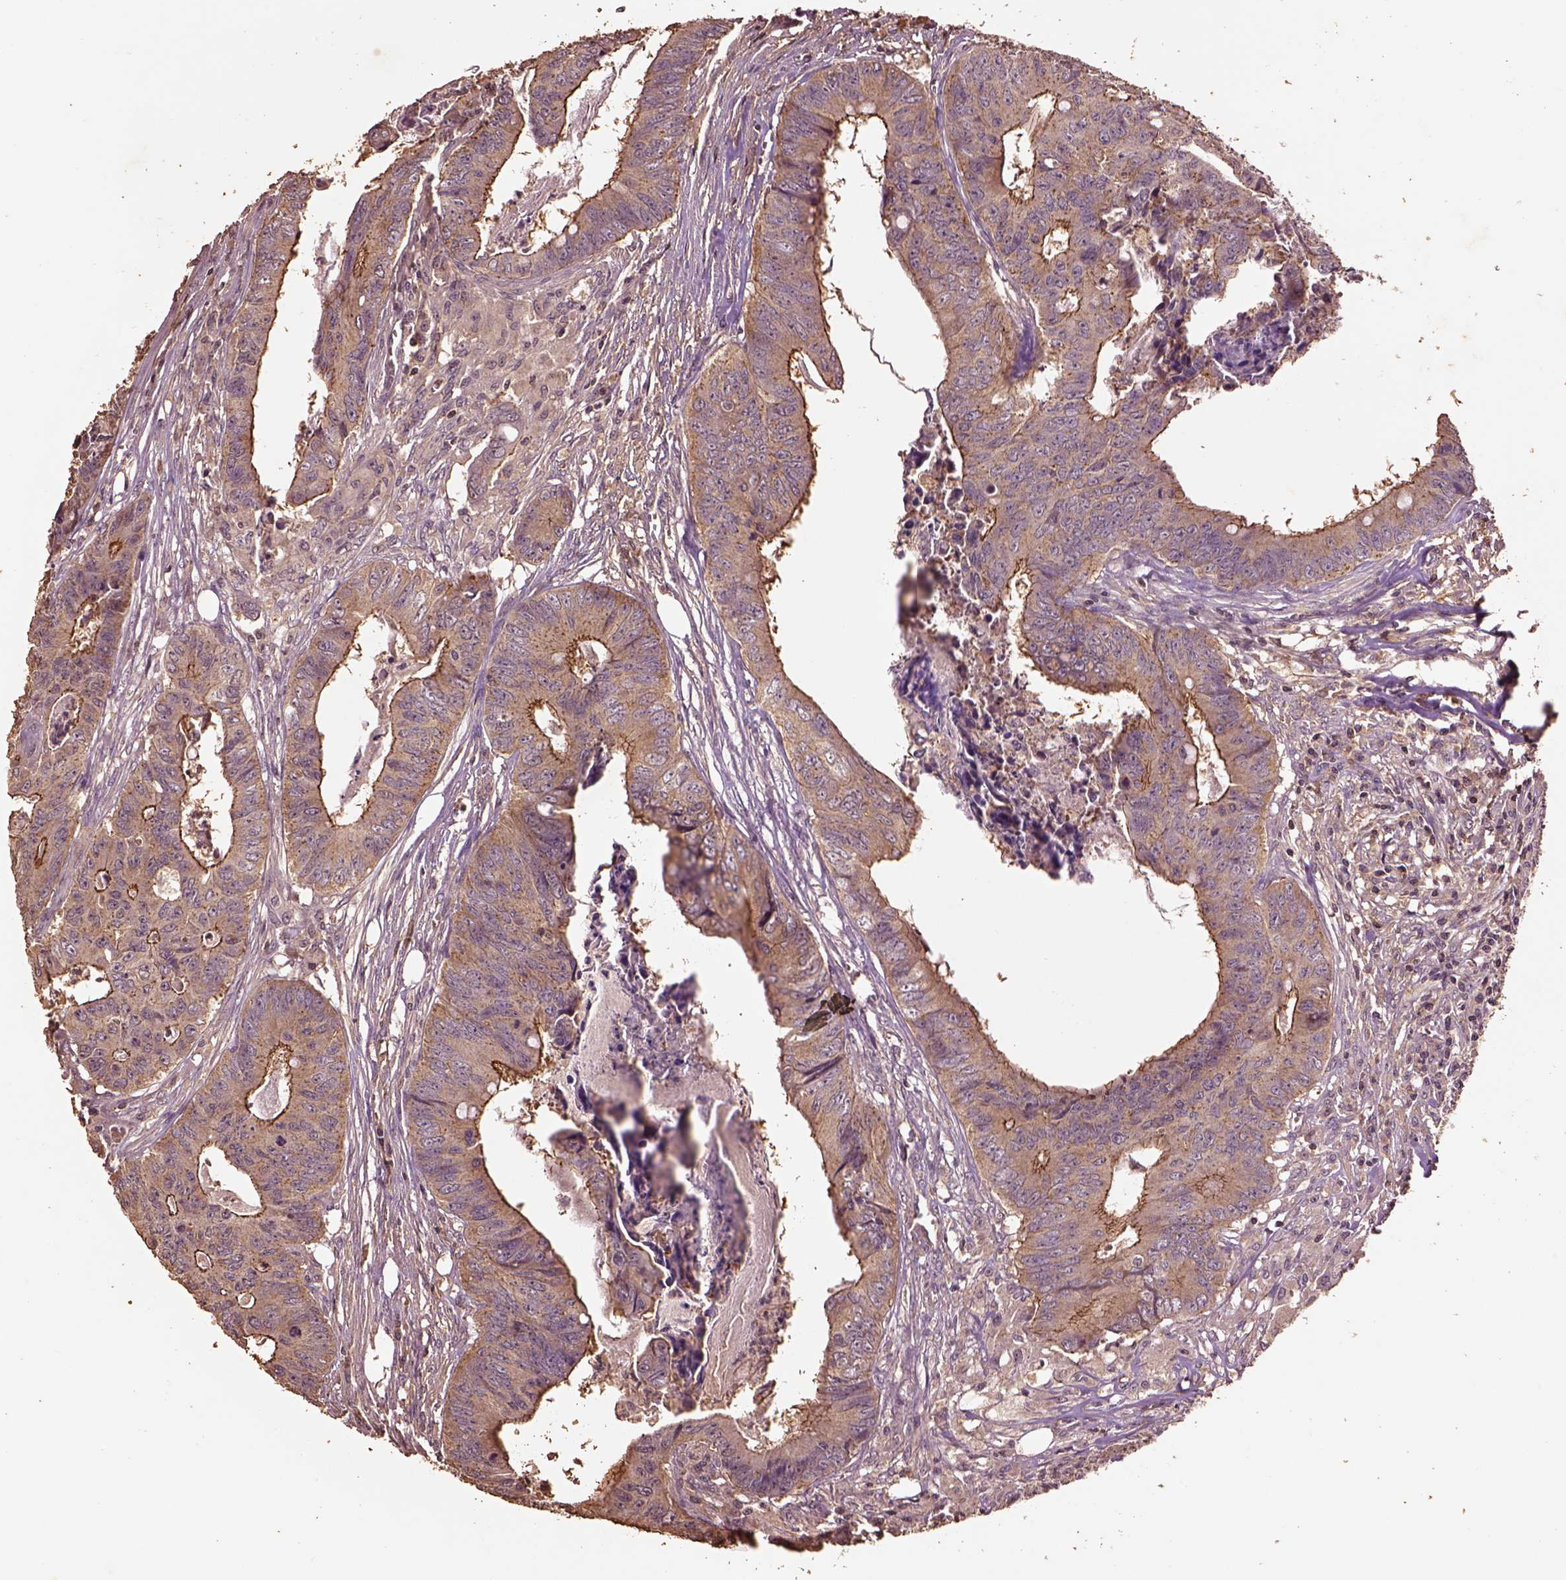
{"staining": {"intensity": "moderate", "quantity": ">75%", "location": "cytoplasmic/membranous"}, "tissue": "colorectal cancer", "cell_type": "Tumor cells", "image_type": "cancer", "snomed": [{"axis": "morphology", "description": "Adenocarcinoma, NOS"}, {"axis": "topography", "description": "Colon"}], "caption": "This histopathology image demonstrates immunohistochemistry staining of human colorectal cancer, with medium moderate cytoplasmic/membranous expression in about >75% of tumor cells.", "gene": "MTHFS", "patient": {"sex": "male", "age": 84}}